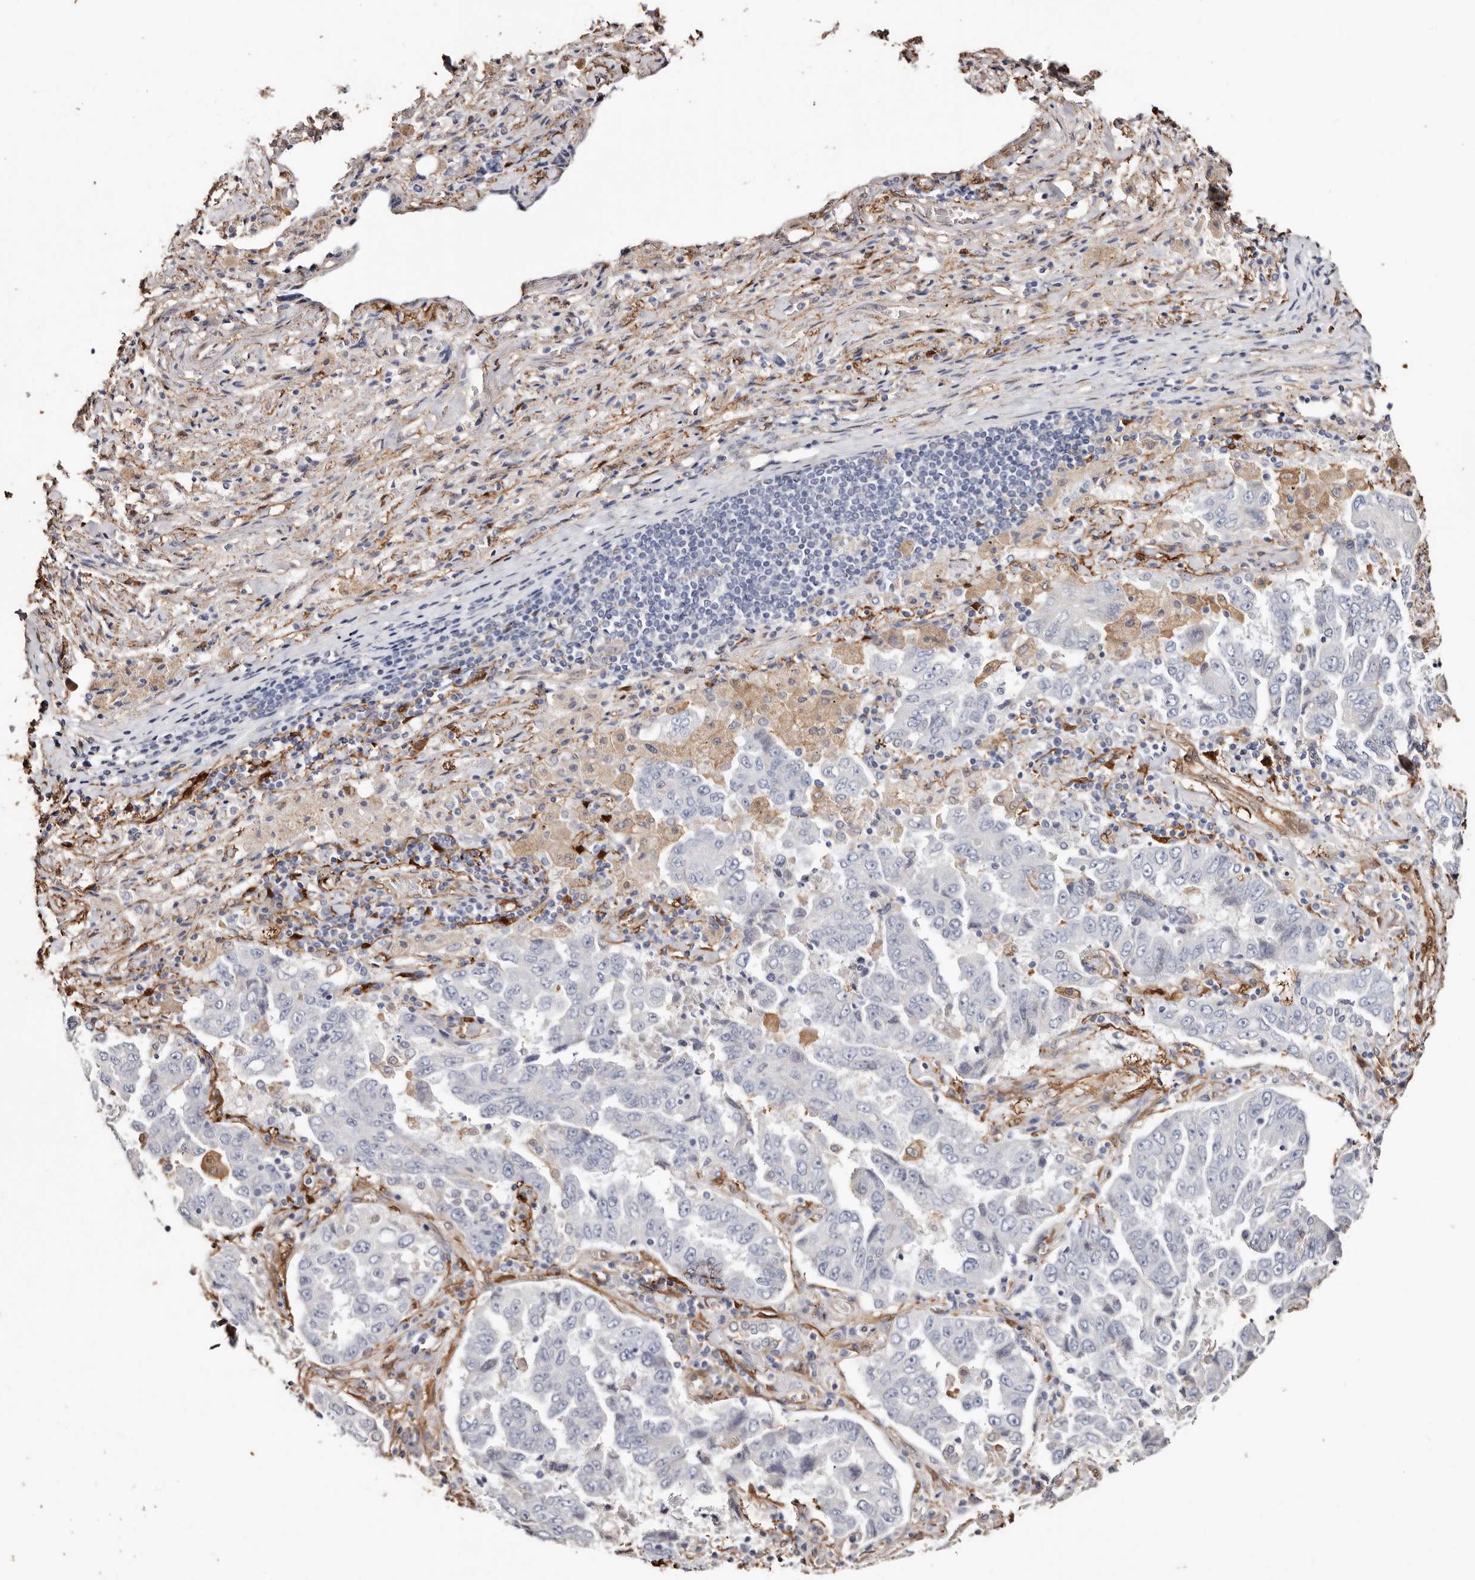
{"staining": {"intensity": "negative", "quantity": "none", "location": "none"}, "tissue": "lung cancer", "cell_type": "Tumor cells", "image_type": "cancer", "snomed": [{"axis": "morphology", "description": "Adenocarcinoma, NOS"}, {"axis": "topography", "description": "Lung"}], "caption": "DAB (3,3'-diaminobenzidine) immunohistochemical staining of human lung adenocarcinoma exhibits no significant positivity in tumor cells. (Immunohistochemistry (ihc), brightfield microscopy, high magnification).", "gene": "TGM2", "patient": {"sex": "female", "age": 51}}